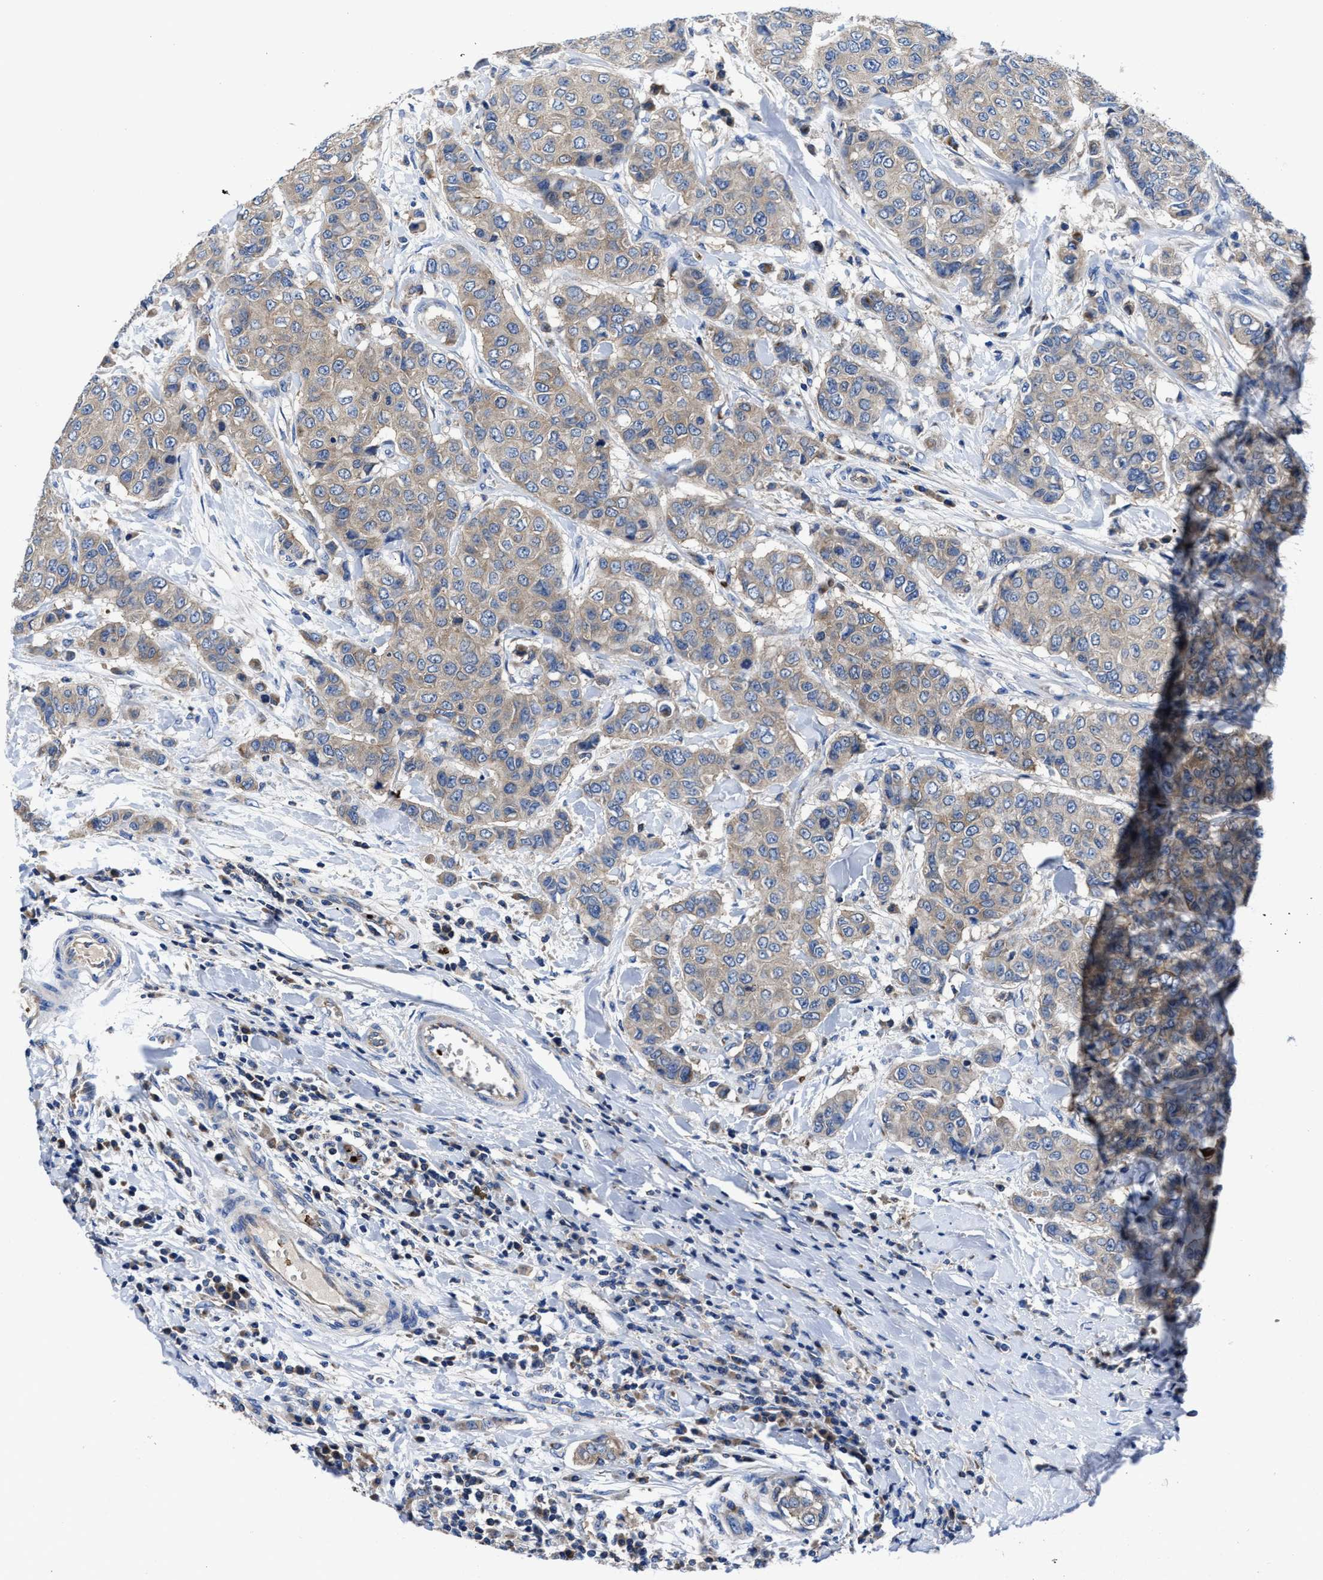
{"staining": {"intensity": "weak", "quantity": "<25%", "location": "cytoplasmic/membranous"}, "tissue": "breast cancer", "cell_type": "Tumor cells", "image_type": "cancer", "snomed": [{"axis": "morphology", "description": "Duct carcinoma"}, {"axis": "topography", "description": "Breast"}], "caption": "A high-resolution photomicrograph shows IHC staining of breast cancer, which exhibits no significant expression in tumor cells. Nuclei are stained in blue.", "gene": "PHLPP1", "patient": {"sex": "female", "age": 27}}